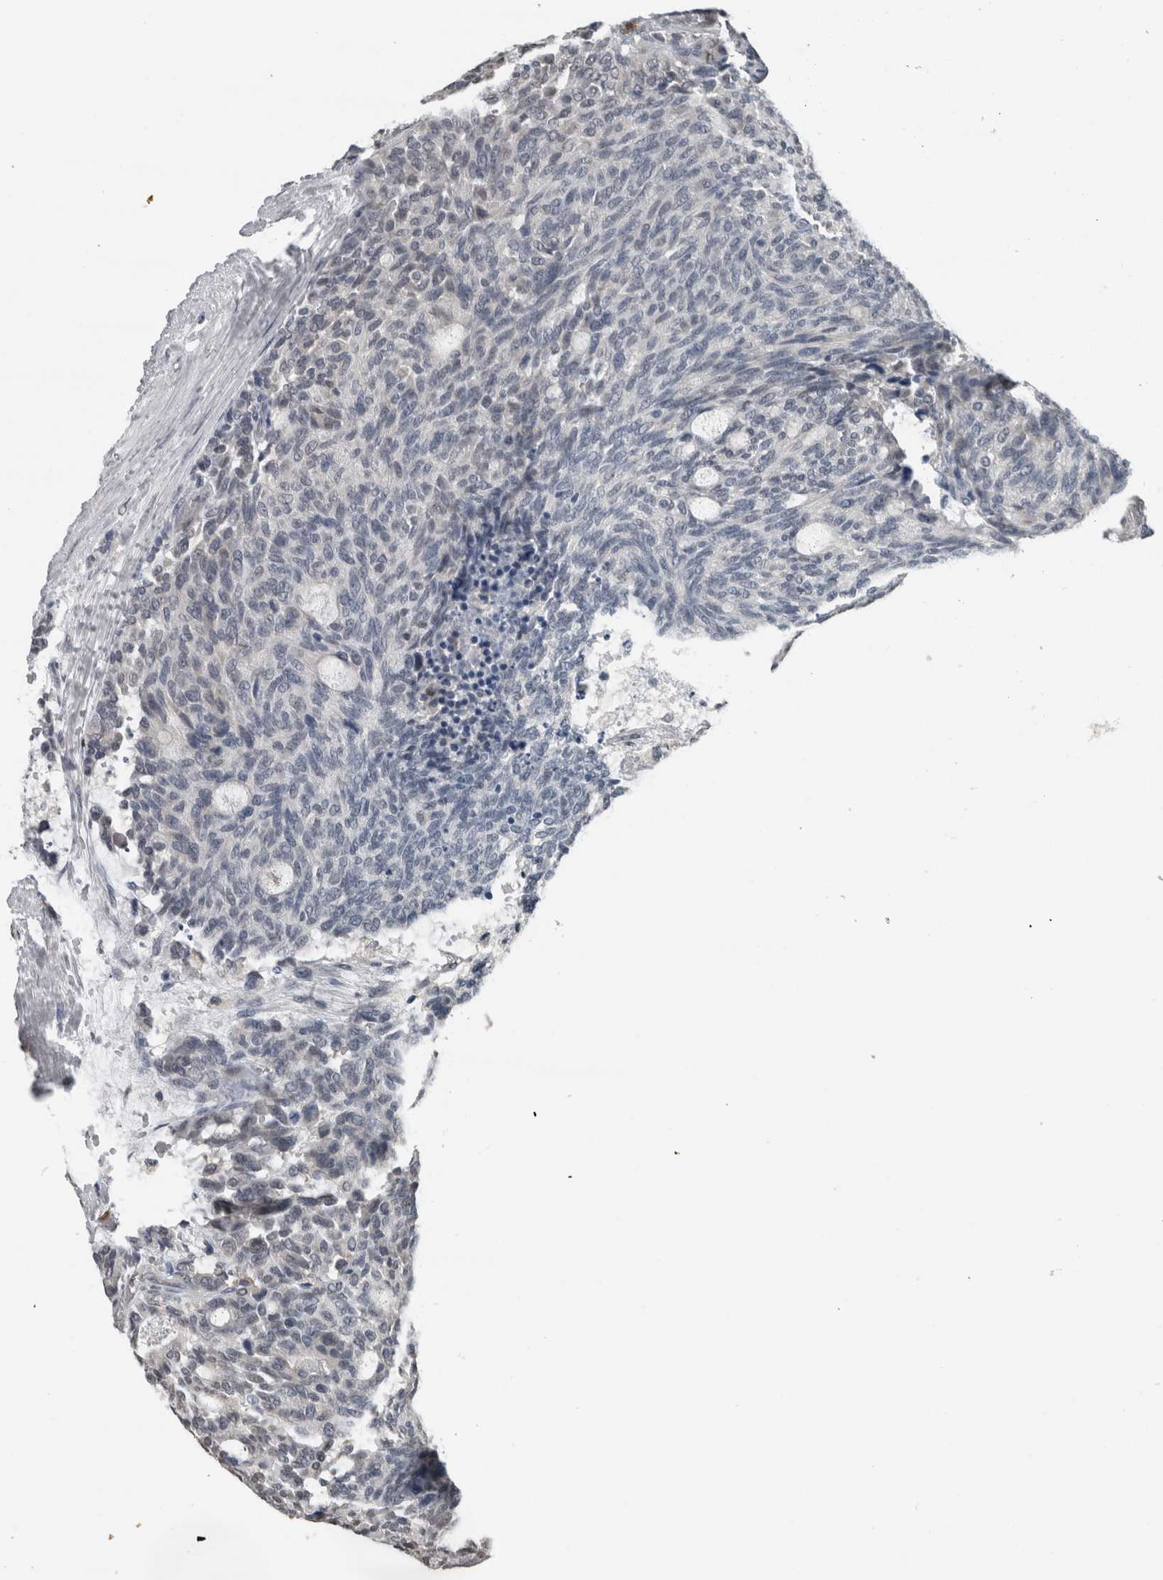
{"staining": {"intensity": "negative", "quantity": "none", "location": "none"}, "tissue": "carcinoid", "cell_type": "Tumor cells", "image_type": "cancer", "snomed": [{"axis": "morphology", "description": "Carcinoid, malignant, NOS"}, {"axis": "topography", "description": "Pancreas"}], "caption": "A histopathology image of carcinoid stained for a protein reveals no brown staining in tumor cells.", "gene": "MAFF", "patient": {"sex": "female", "age": 54}}